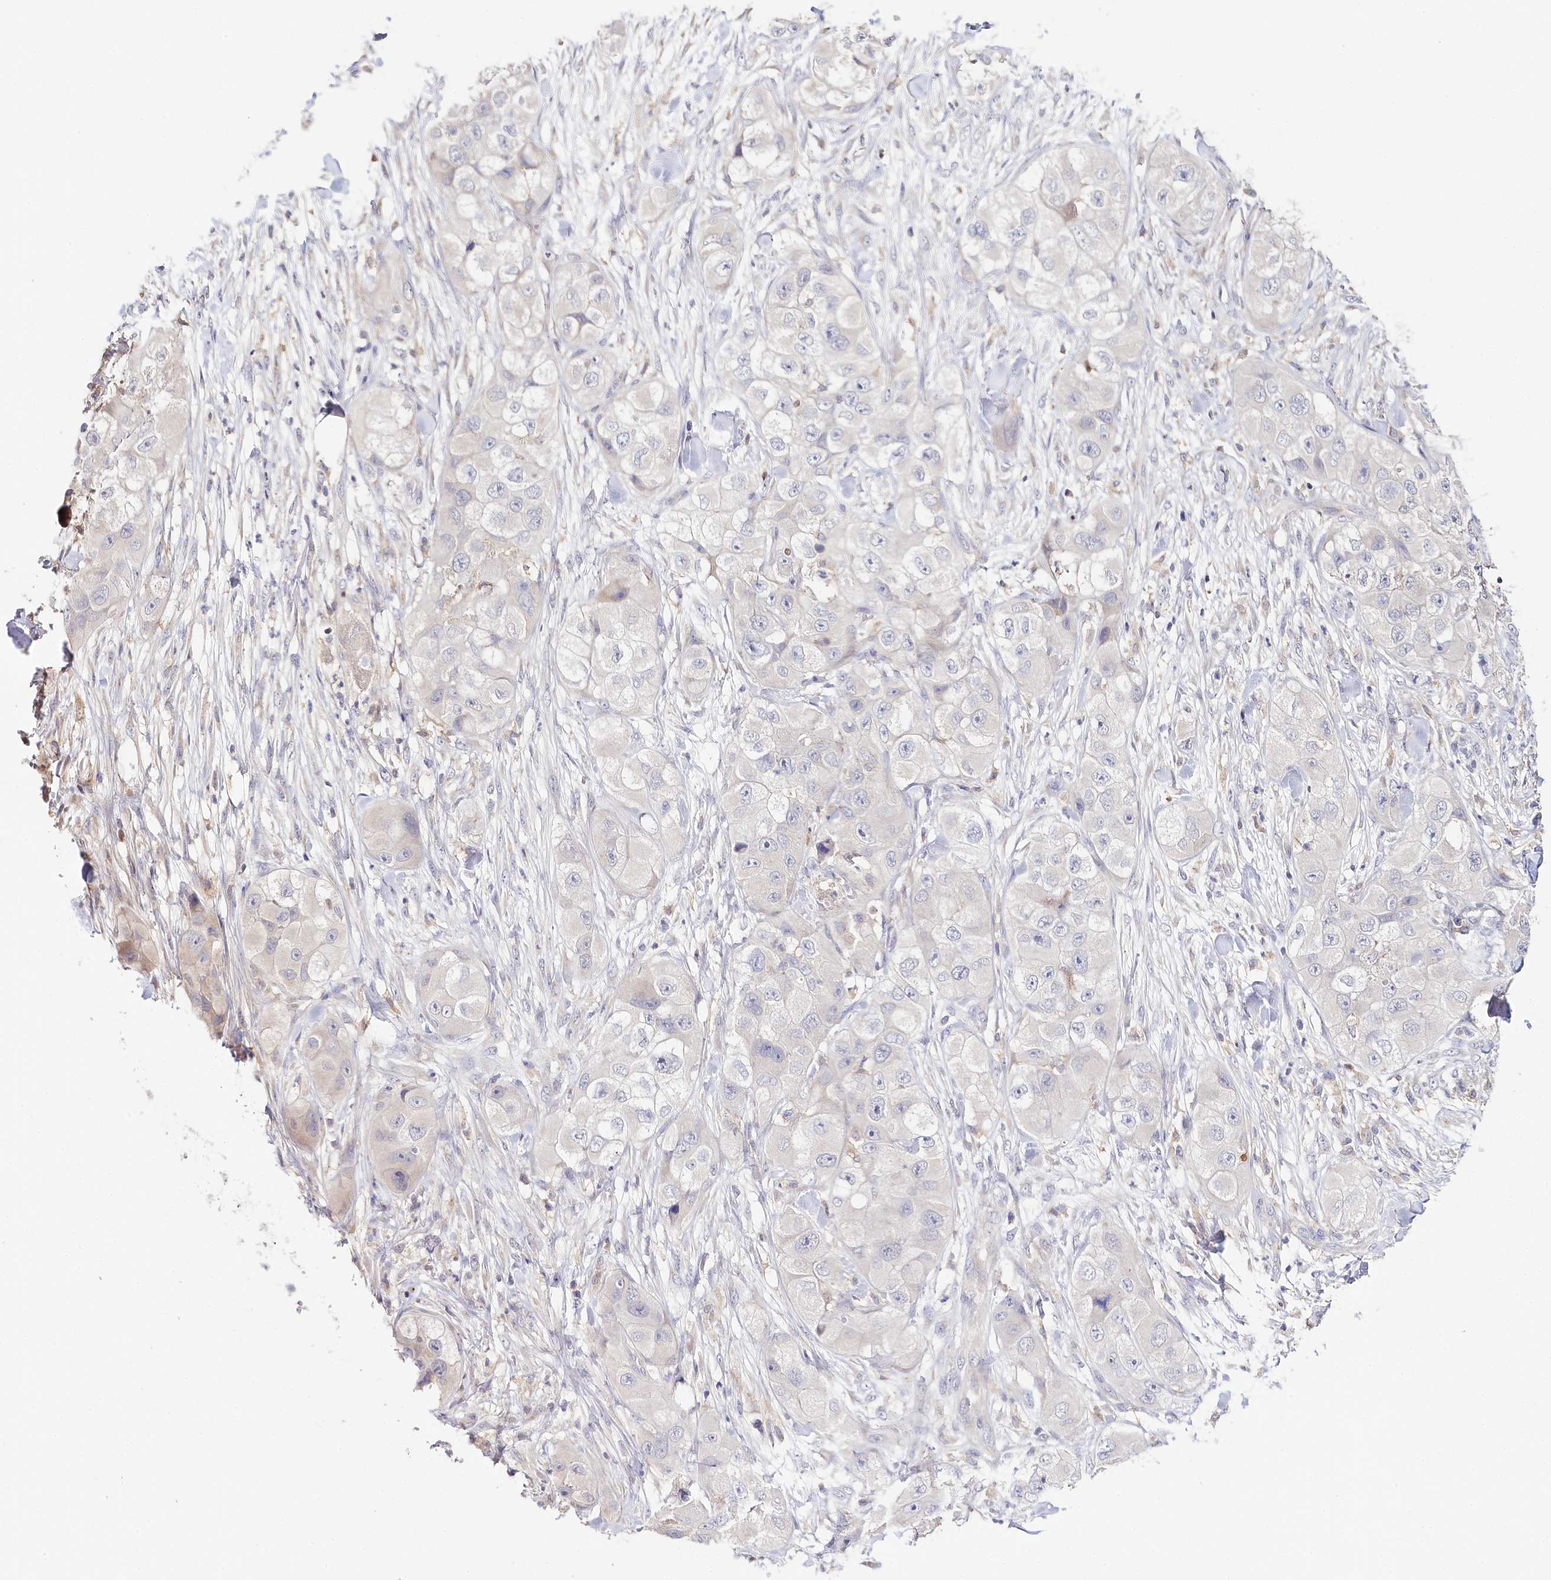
{"staining": {"intensity": "negative", "quantity": "none", "location": "none"}, "tissue": "skin cancer", "cell_type": "Tumor cells", "image_type": "cancer", "snomed": [{"axis": "morphology", "description": "Squamous cell carcinoma, NOS"}, {"axis": "topography", "description": "Skin"}, {"axis": "topography", "description": "Subcutis"}], "caption": "Immunohistochemistry (IHC) photomicrograph of neoplastic tissue: skin squamous cell carcinoma stained with DAB reveals no significant protein expression in tumor cells. Nuclei are stained in blue.", "gene": "DAPK1", "patient": {"sex": "male", "age": 73}}